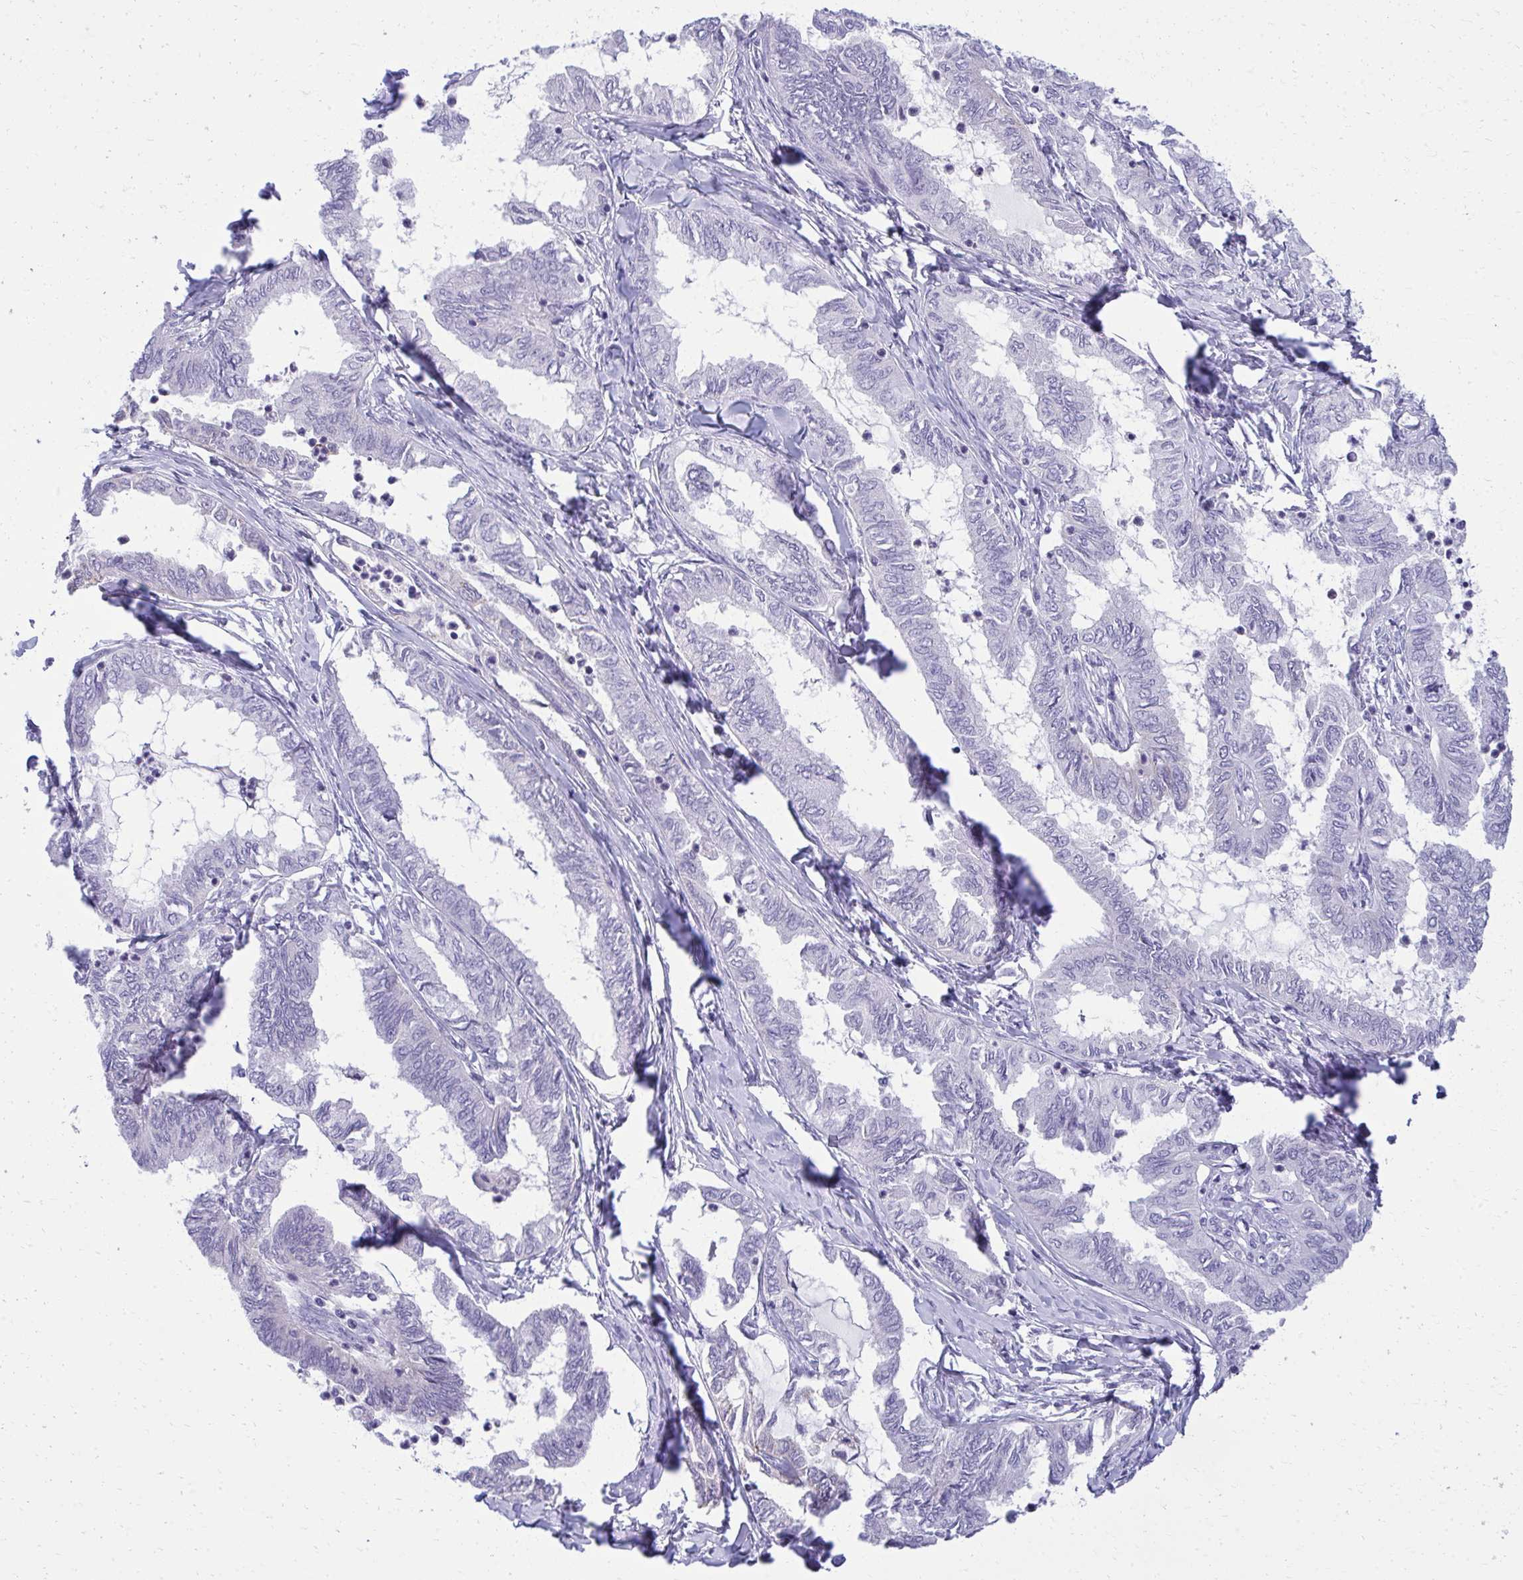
{"staining": {"intensity": "negative", "quantity": "none", "location": "none"}, "tissue": "ovarian cancer", "cell_type": "Tumor cells", "image_type": "cancer", "snomed": [{"axis": "morphology", "description": "Carcinoma, endometroid"}, {"axis": "topography", "description": "Ovary"}], "caption": "This image is of ovarian cancer (endometroid carcinoma) stained with immunohistochemistry (IHC) to label a protein in brown with the nuclei are counter-stained blue. There is no positivity in tumor cells. (DAB (3,3'-diaminobenzidine) immunohistochemistry (IHC), high magnification).", "gene": "AIG1", "patient": {"sex": "female", "age": 70}}